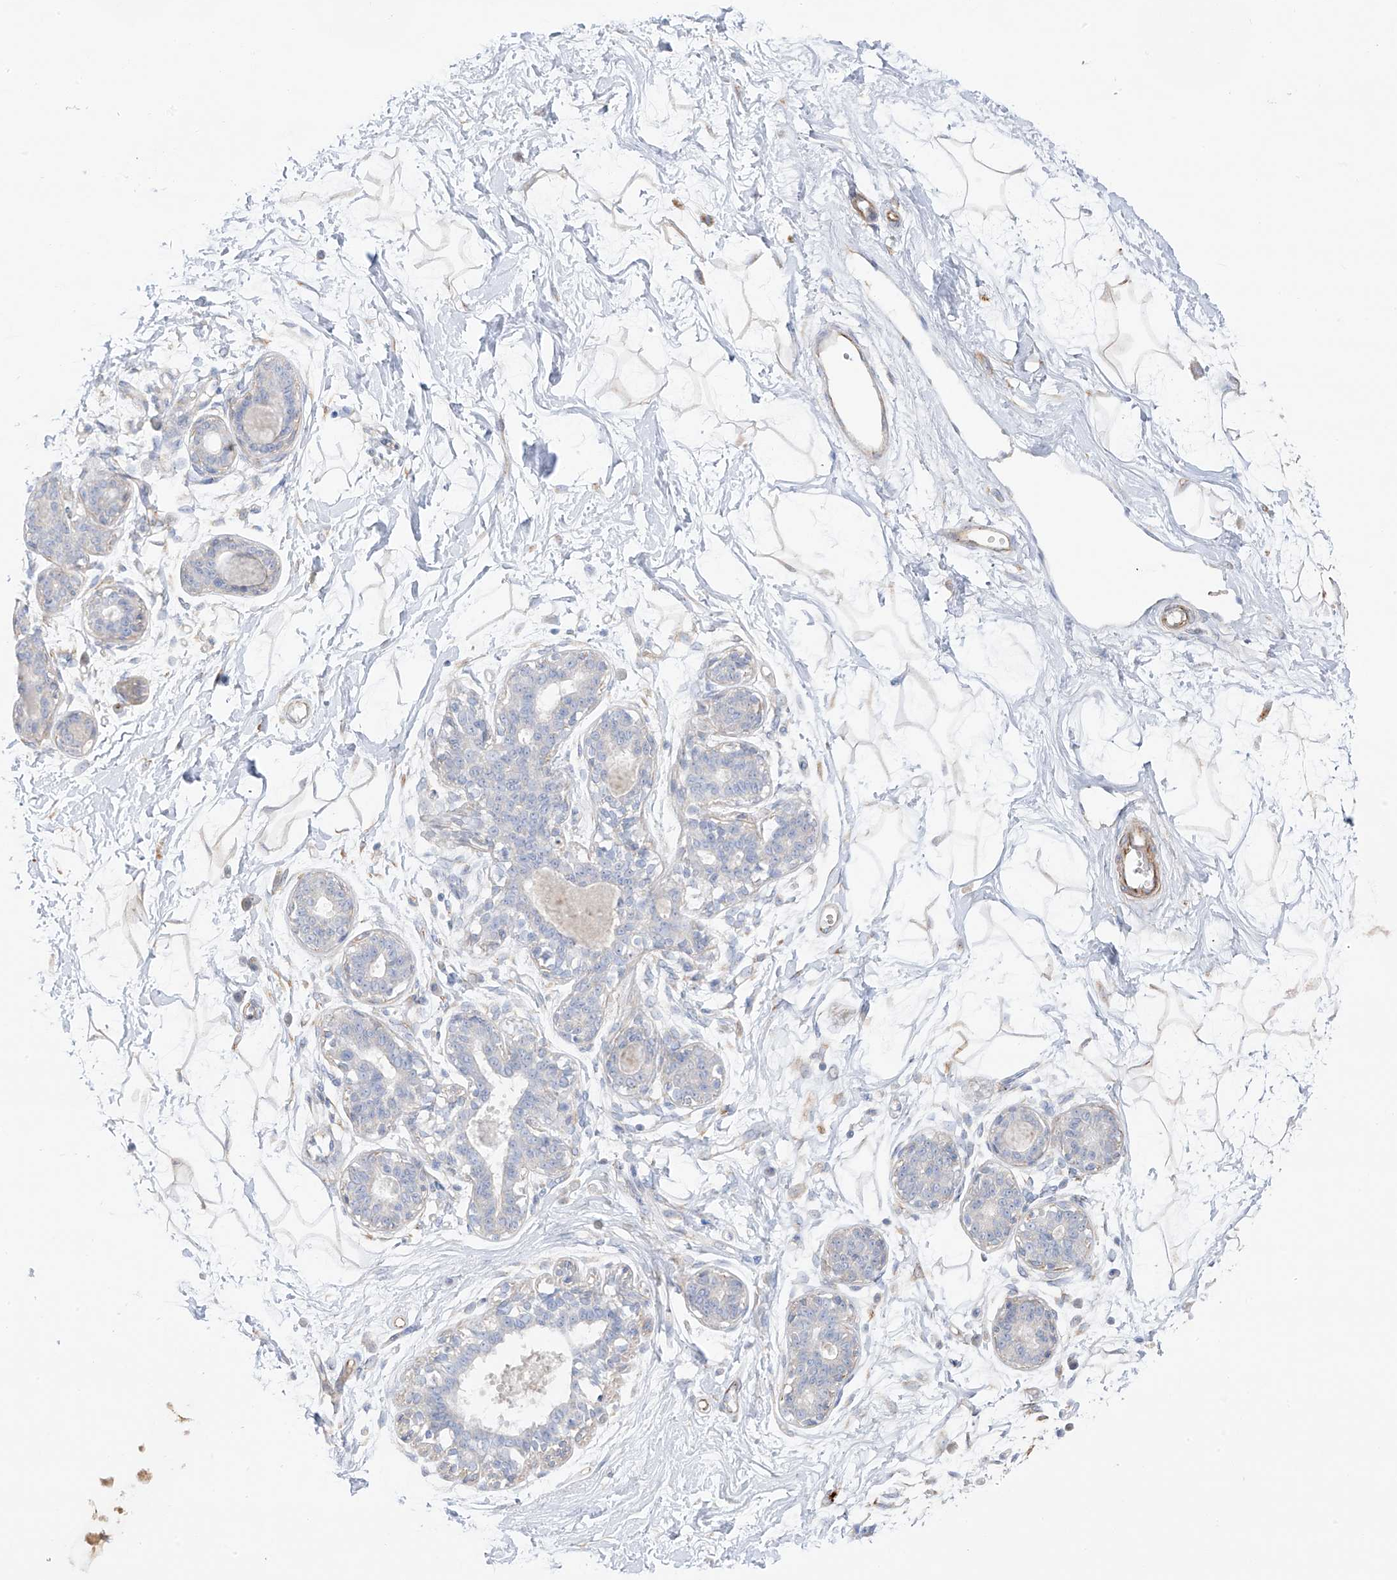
{"staining": {"intensity": "negative", "quantity": "none", "location": "none"}, "tissue": "breast", "cell_type": "Adipocytes", "image_type": "normal", "snomed": [{"axis": "morphology", "description": "Normal tissue, NOS"}, {"axis": "topography", "description": "Breast"}], "caption": "DAB immunohistochemical staining of benign human breast demonstrates no significant staining in adipocytes.", "gene": "TAL2", "patient": {"sex": "female", "age": 45}}